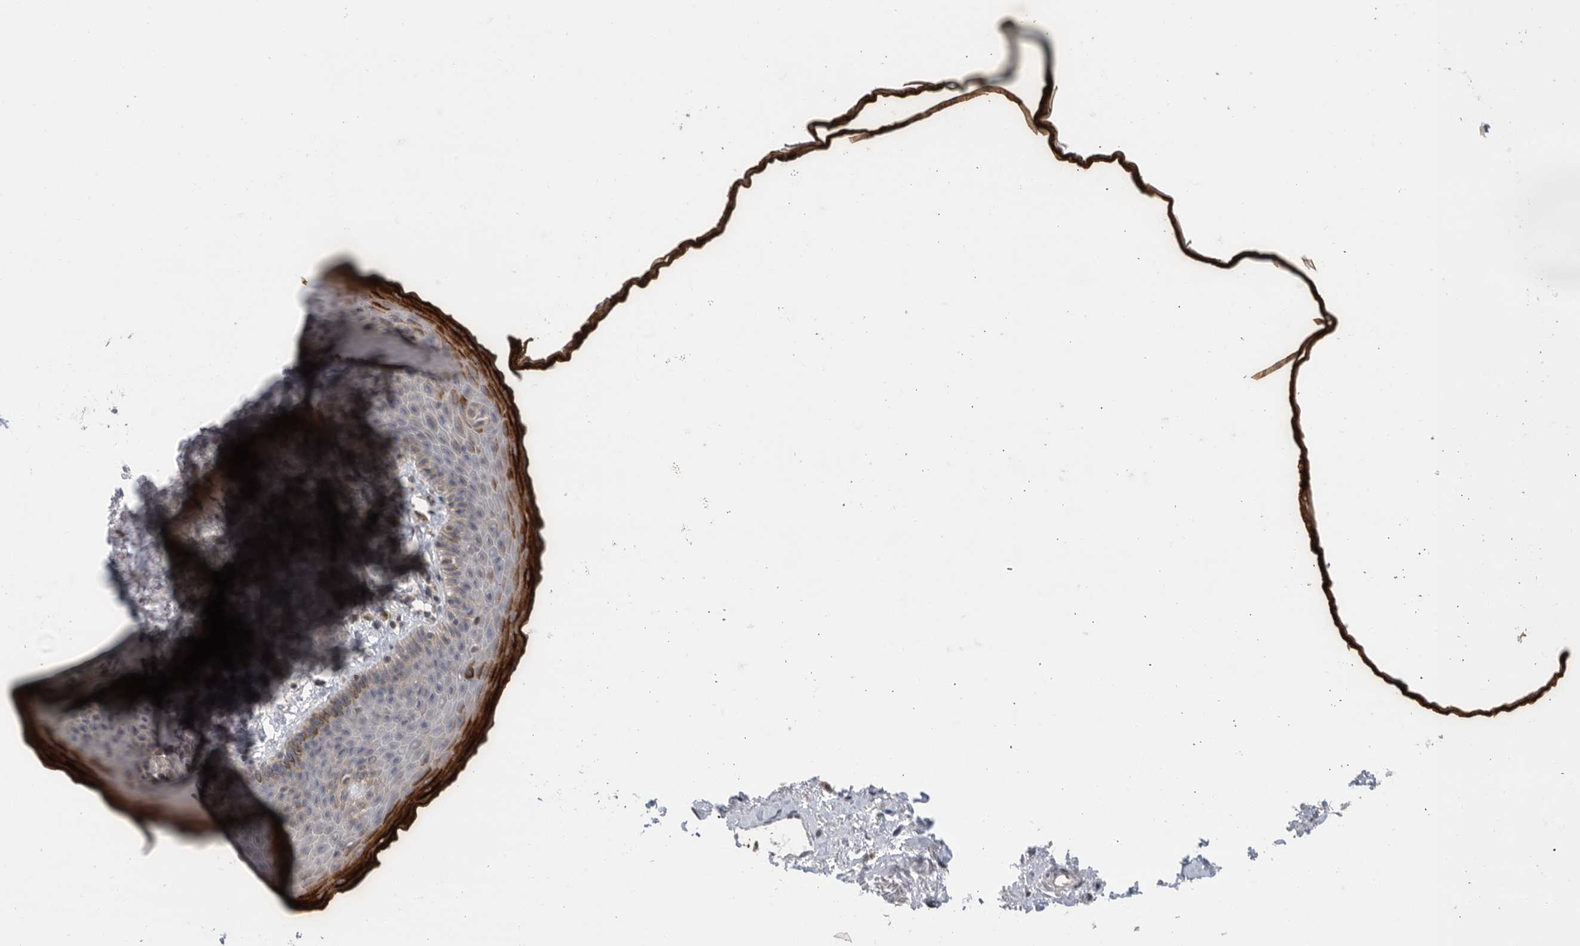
{"staining": {"intensity": "strong", "quantity": "<25%", "location": "cytoplasmic/membranous"}, "tissue": "skin", "cell_type": "Epidermal cells", "image_type": "normal", "snomed": [{"axis": "morphology", "description": "Normal tissue, NOS"}, {"axis": "topography", "description": "Vulva"}], "caption": "The micrograph demonstrates immunohistochemical staining of benign skin. There is strong cytoplasmic/membranous expression is identified in about <25% of epidermal cells. Nuclei are stained in blue.", "gene": "KLK5", "patient": {"sex": "female", "age": 66}}